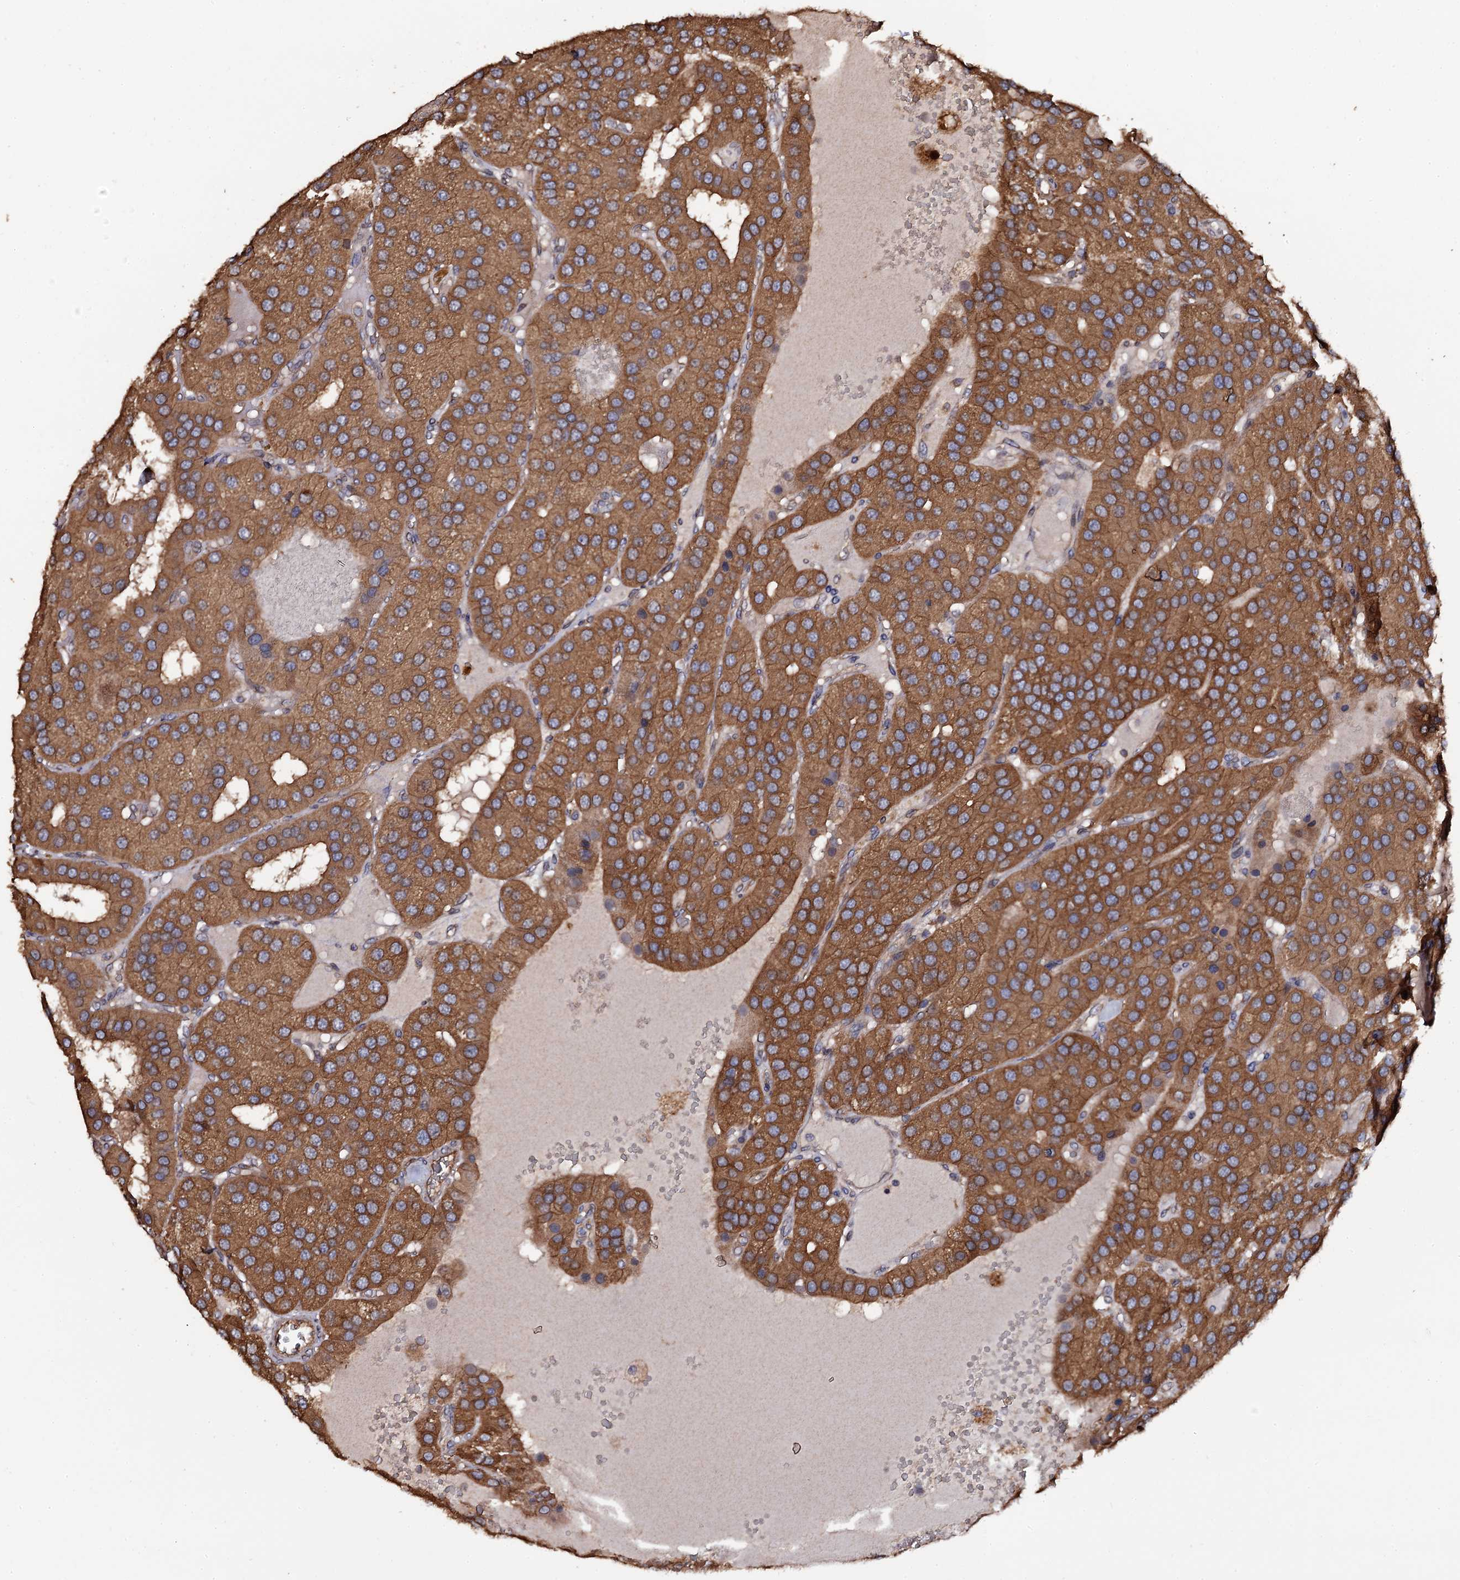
{"staining": {"intensity": "moderate", "quantity": ">75%", "location": "cytoplasmic/membranous"}, "tissue": "parathyroid gland", "cell_type": "Glandular cells", "image_type": "normal", "snomed": [{"axis": "morphology", "description": "Normal tissue, NOS"}, {"axis": "morphology", "description": "Adenoma, NOS"}, {"axis": "topography", "description": "Parathyroid gland"}], "caption": "Unremarkable parathyroid gland was stained to show a protein in brown. There is medium levels of moderate cytoplasmic/membranous expression in approximately >75% of glandular cells.", "gene": "TTC23", "patient": {"sex": "female", "age": 86}}